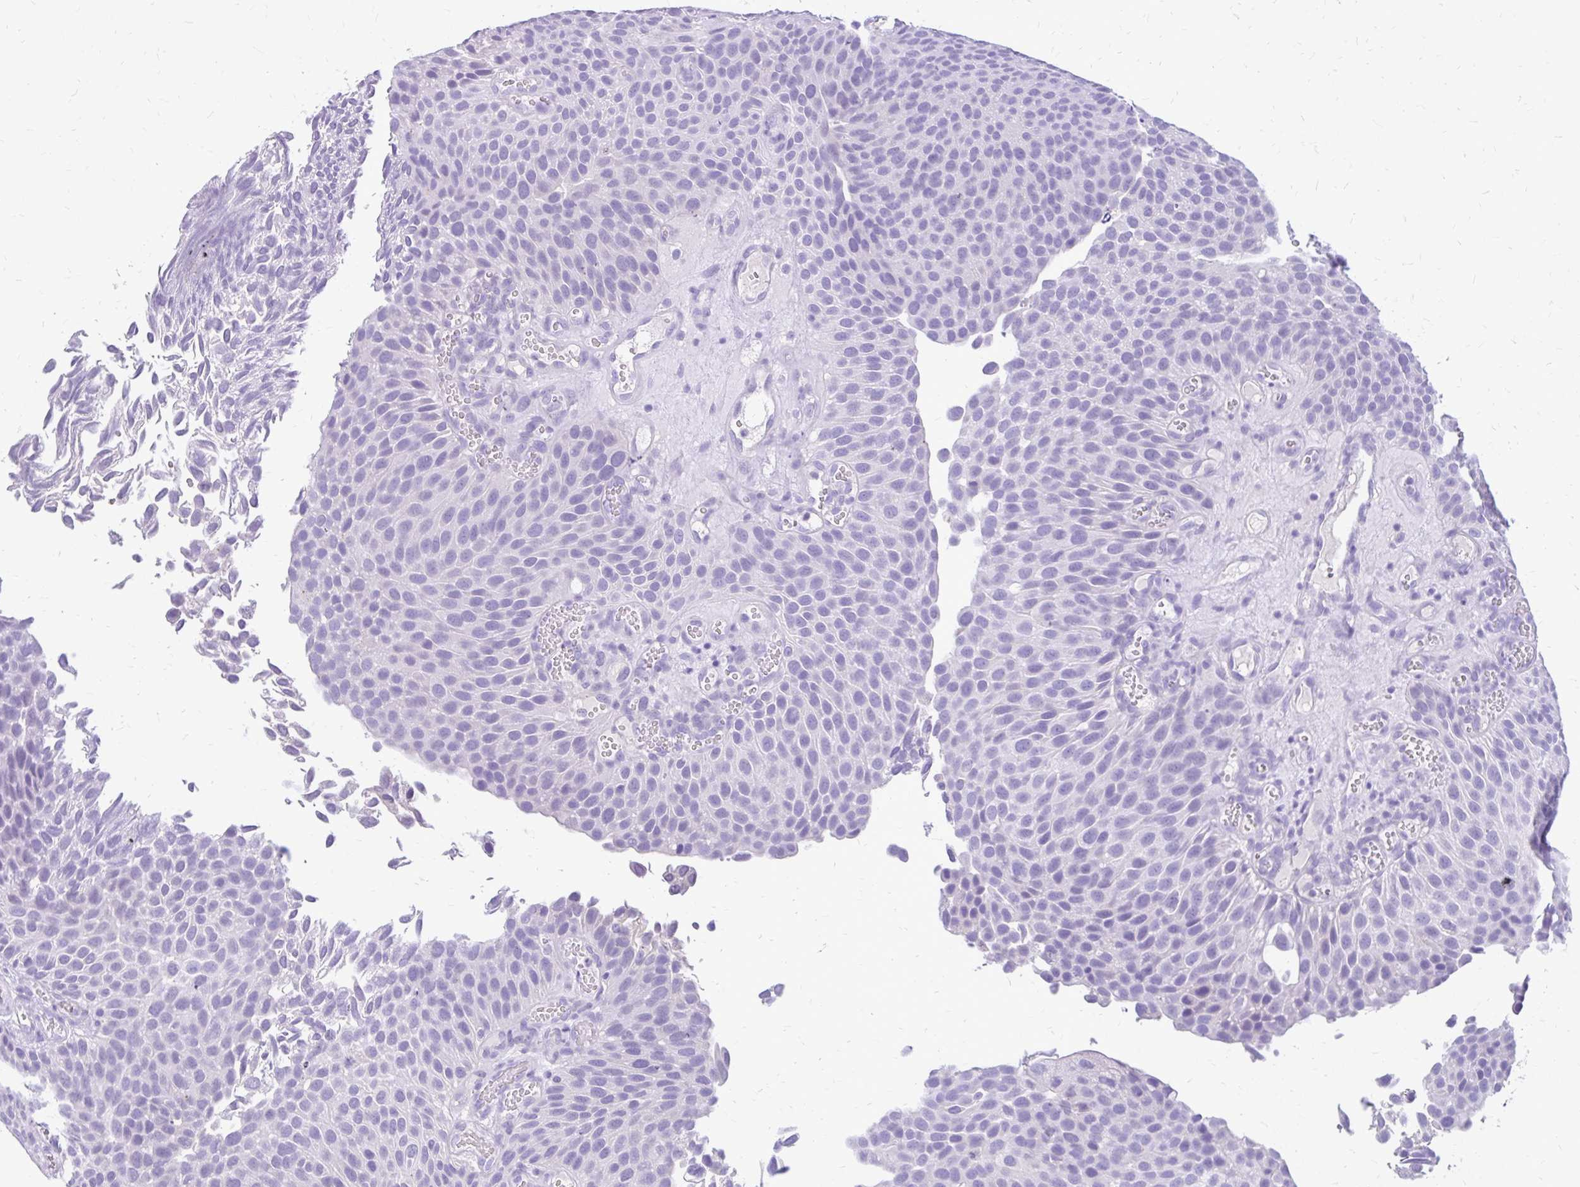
{"staining": {"intensity": "negative", "quantity": "none", "location": "none"}, "tissue": "urothelial cancer", "cell_type": "Tumor cells", "image_type": "cancer", "snomed": [{"axis": "morphology", "description": "Urothelial carcinoma, Low grade"}, {"axis": "topography", "description": "Urinary bladder"}], "caption": "This is an immunohistochemistry (IHC) image of urothelial cancer. There is no positivity in tumor cells.", "gene": "MAP1LC3A", "patient": {"sex": "male", "age": 89}}